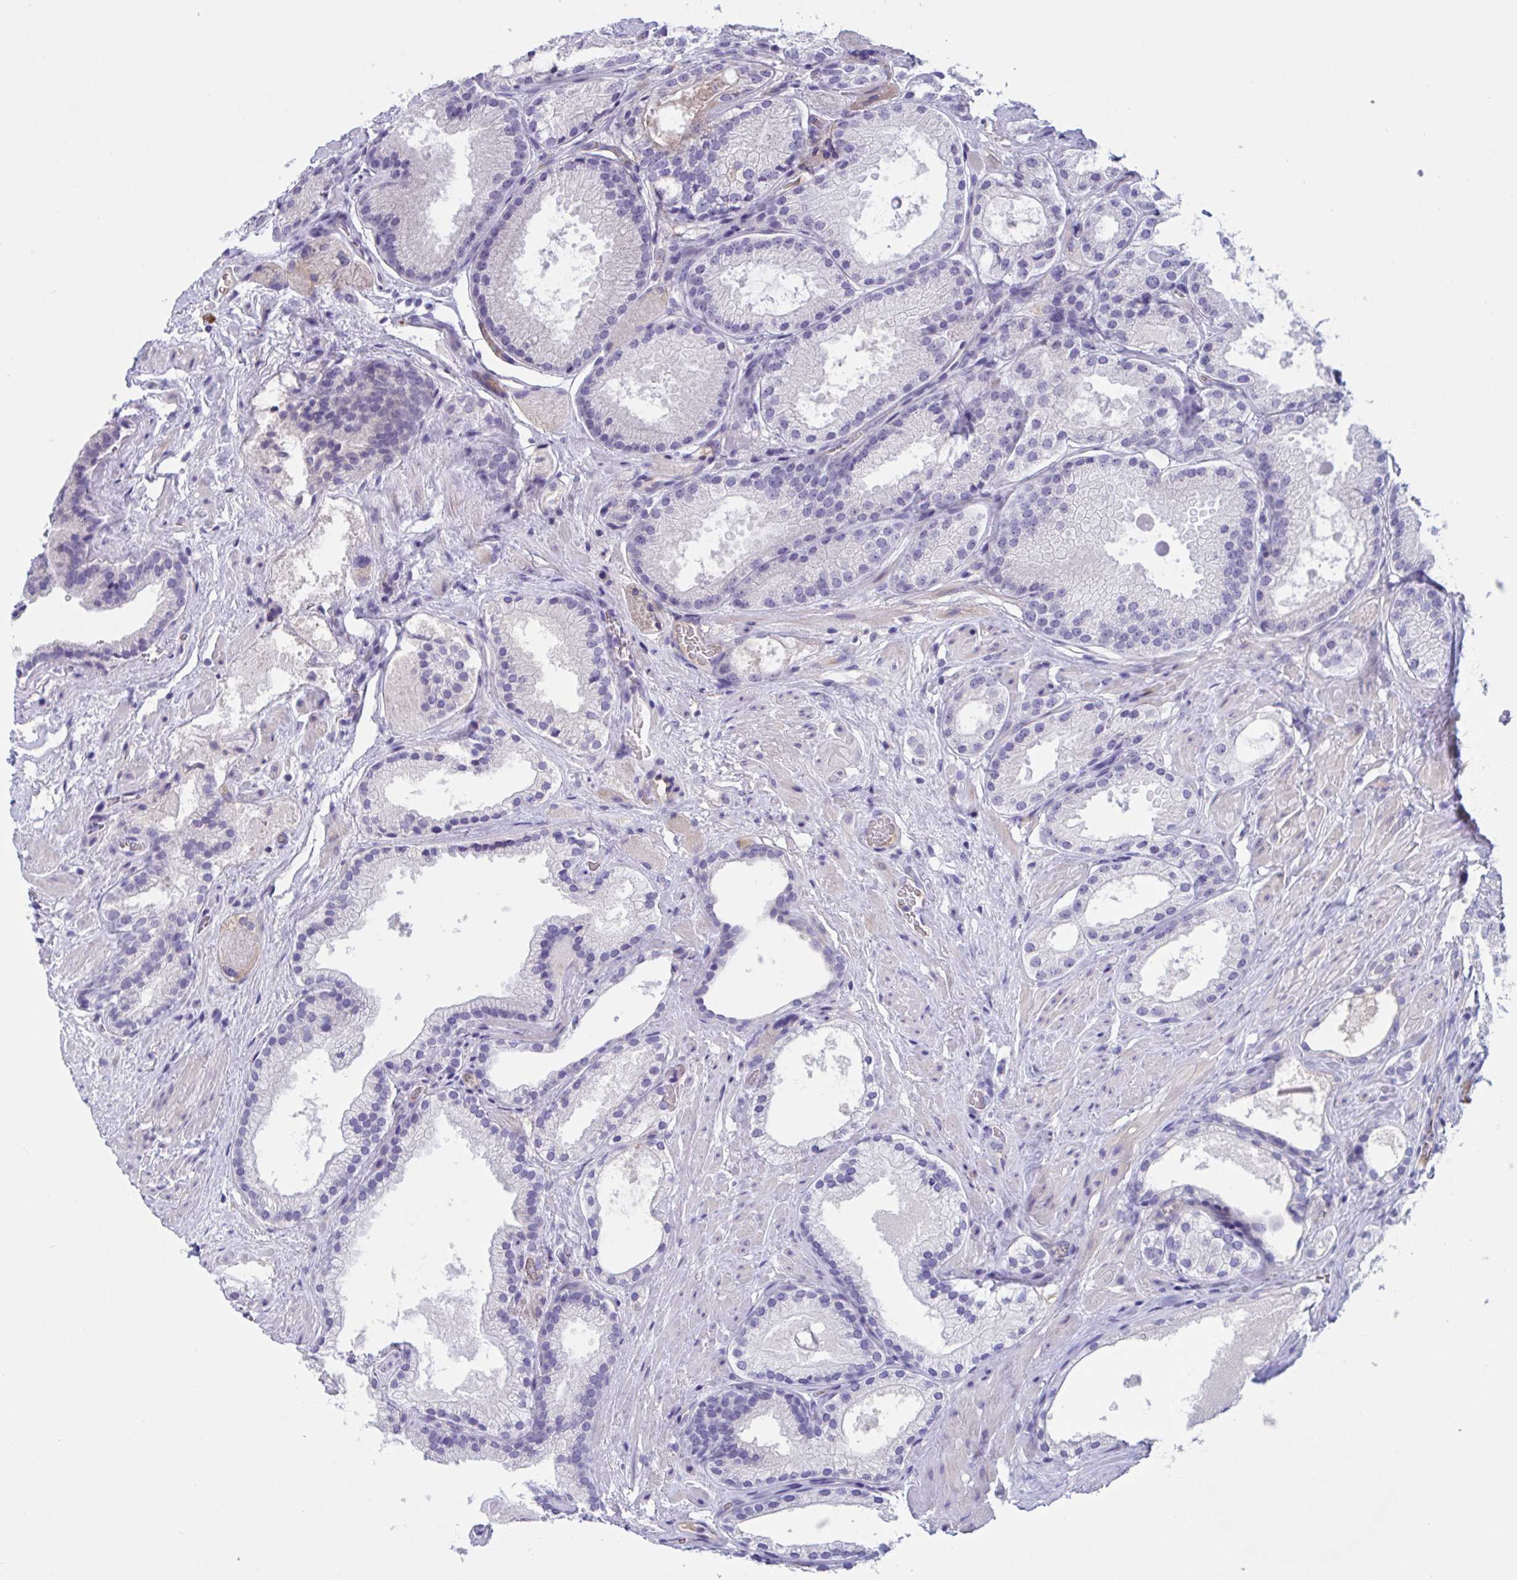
{"staining": {"intensity": "negative", "quantity": "none", "location": "none"}, "tissue": "prostate cancer", "cell_type": "Tumor cells", "image_type": "cancer", "snomed": [{"axis": "morphology", "description": "Adenocarcinoma, High grade"}, {"axis": "topography", "description": "Prostate"}], "caption": "The image exhibits no significant positivity in tumor cells of high-grade adenocarcinoma (prostate).", "gene": "MS4A14", "patient": {"sex": "male", "age": 68}}